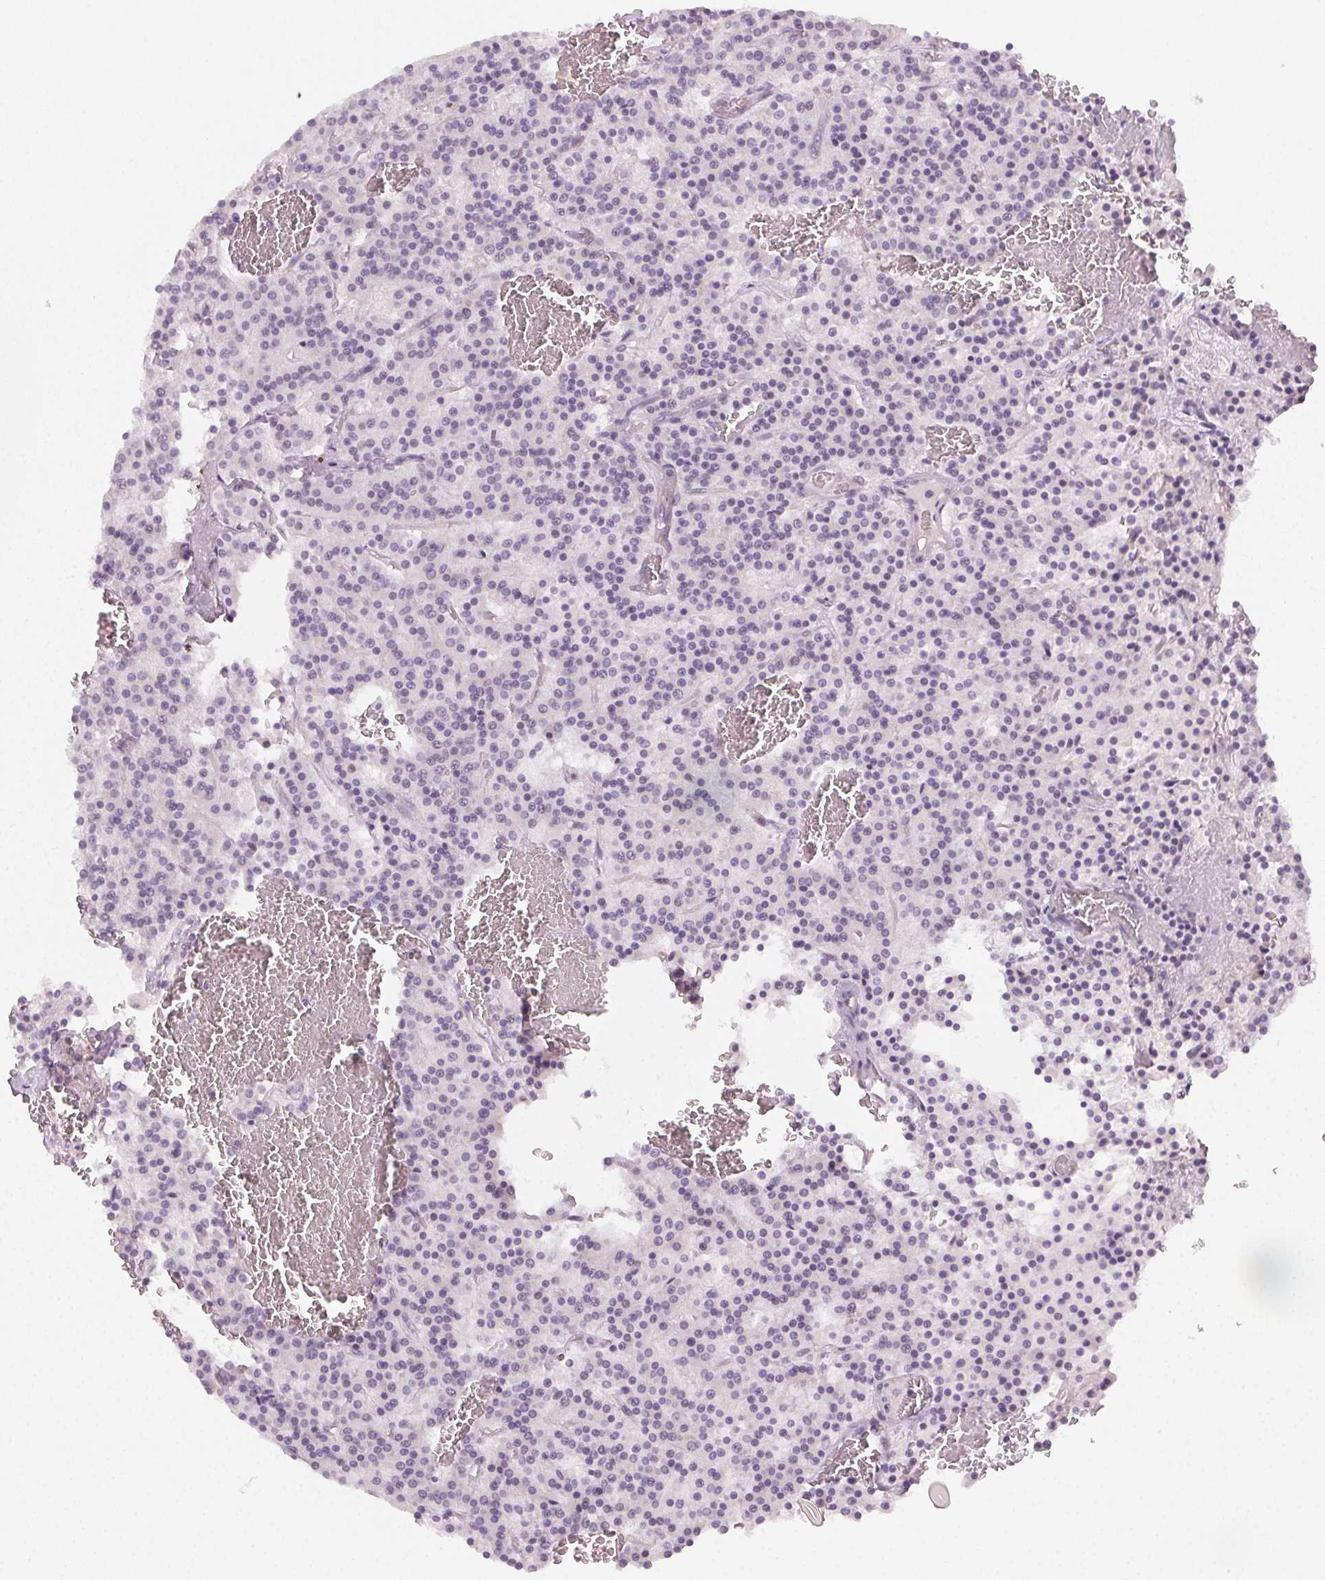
{"staining": {"intensity": "negative", "quantity": "none", "location": "none"}, "tissue": "carcinoid", "cell_type": "Tumor cells", "image_type": "cancer", "snomed": [{"axis": "morphology", "description": "Carcinoid, malignant, NOS"}, {"axis": "topography", "description": "Lung"}], "caption": "Carcinoid stained for a protein using immunohistochemistry exhibits no expression tumor cells.", "gene": "HSF5", "patient": {"sex": "male", "age": 70}}